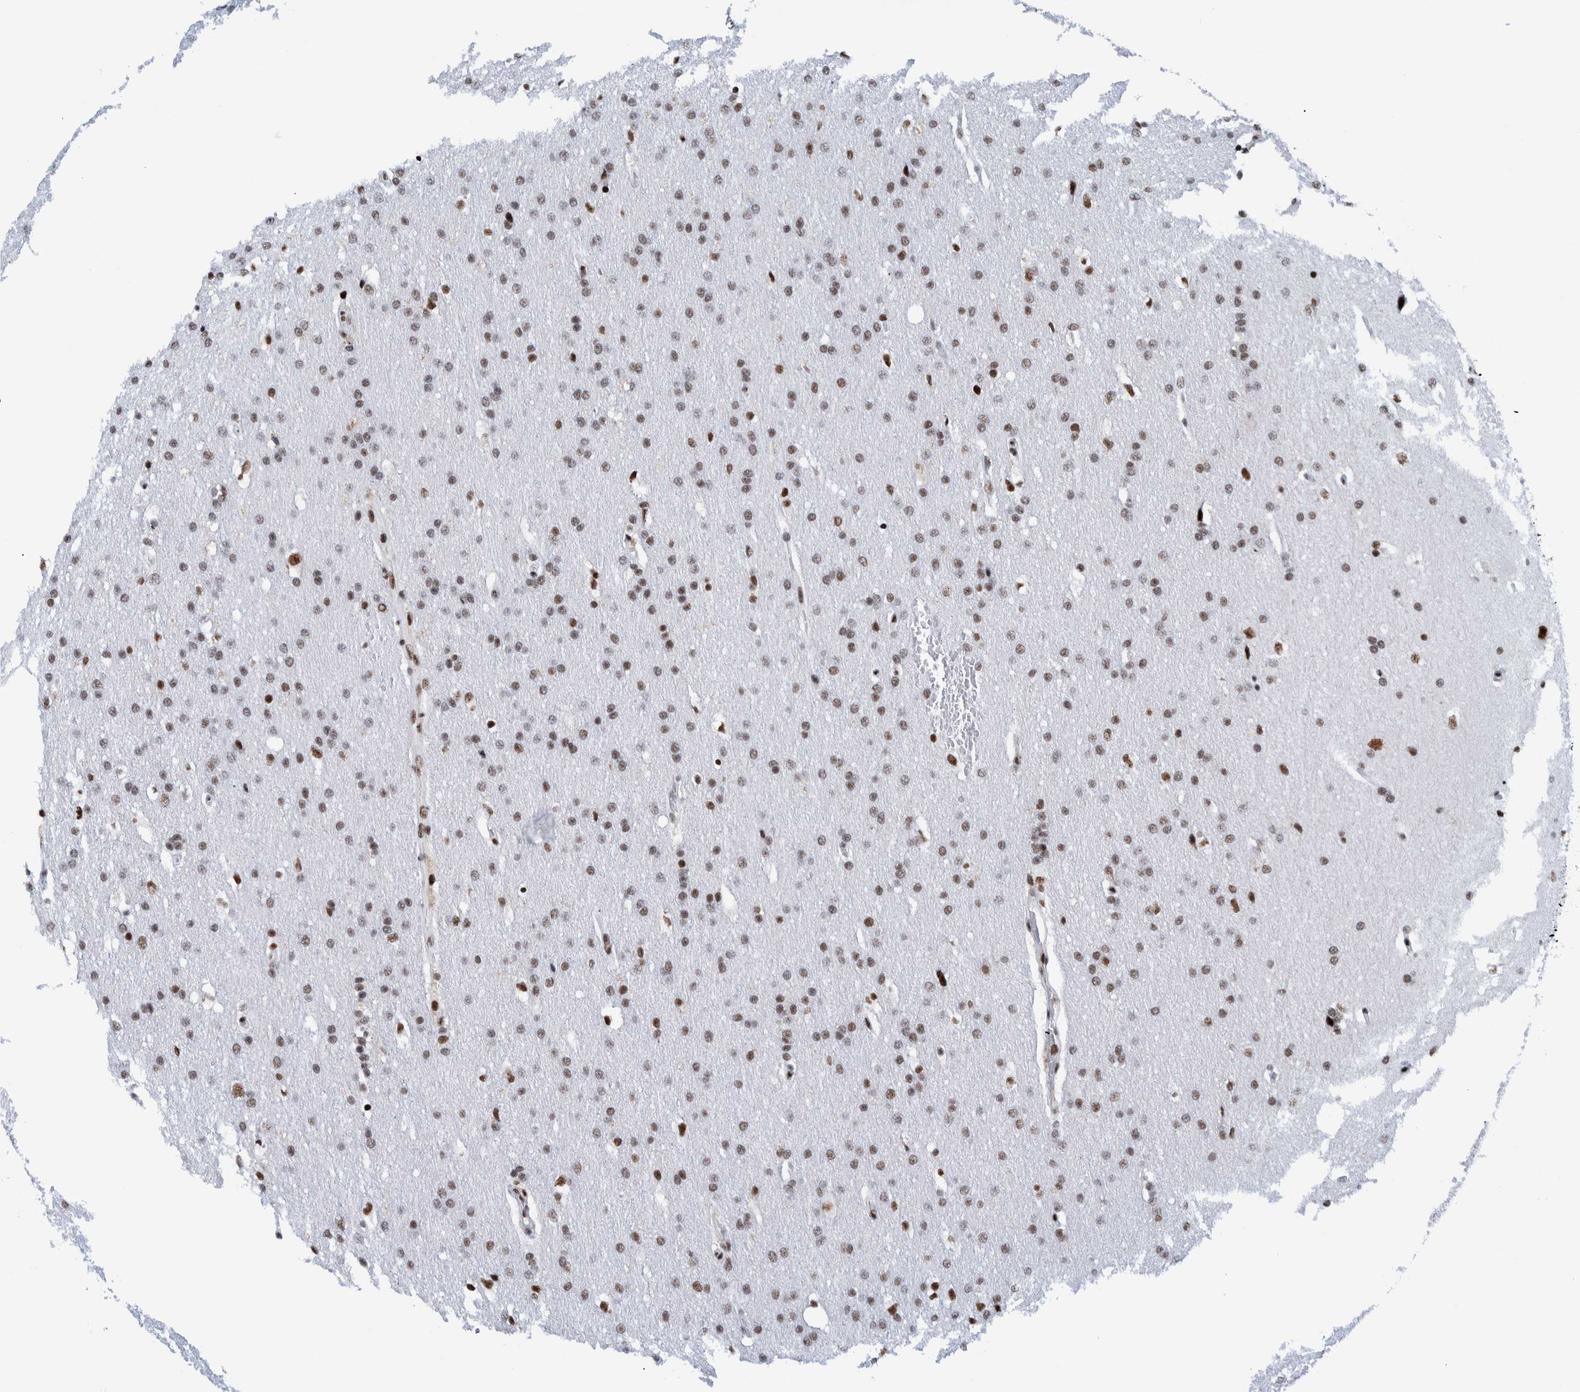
{"staining": {"intensity": "moderate", "quantity": ">75%", "location": "nuclear"}, "tissue": "glioma", "cell_type": "Tumor cells", "image_type": "cancer", "snomed": [{"axis": "morphology", "description": "Glioma, malignant, Low grade"}, {"axis": "topography", "description": "Brain"}], "caption": "Human malignant low-grade glioma stained for a protein (brown) shows moderate nuclear positive staining in about >75% of tumor cells.", "gene": "EFTUD2", "patient": {"sex": "female", "age": 37}}